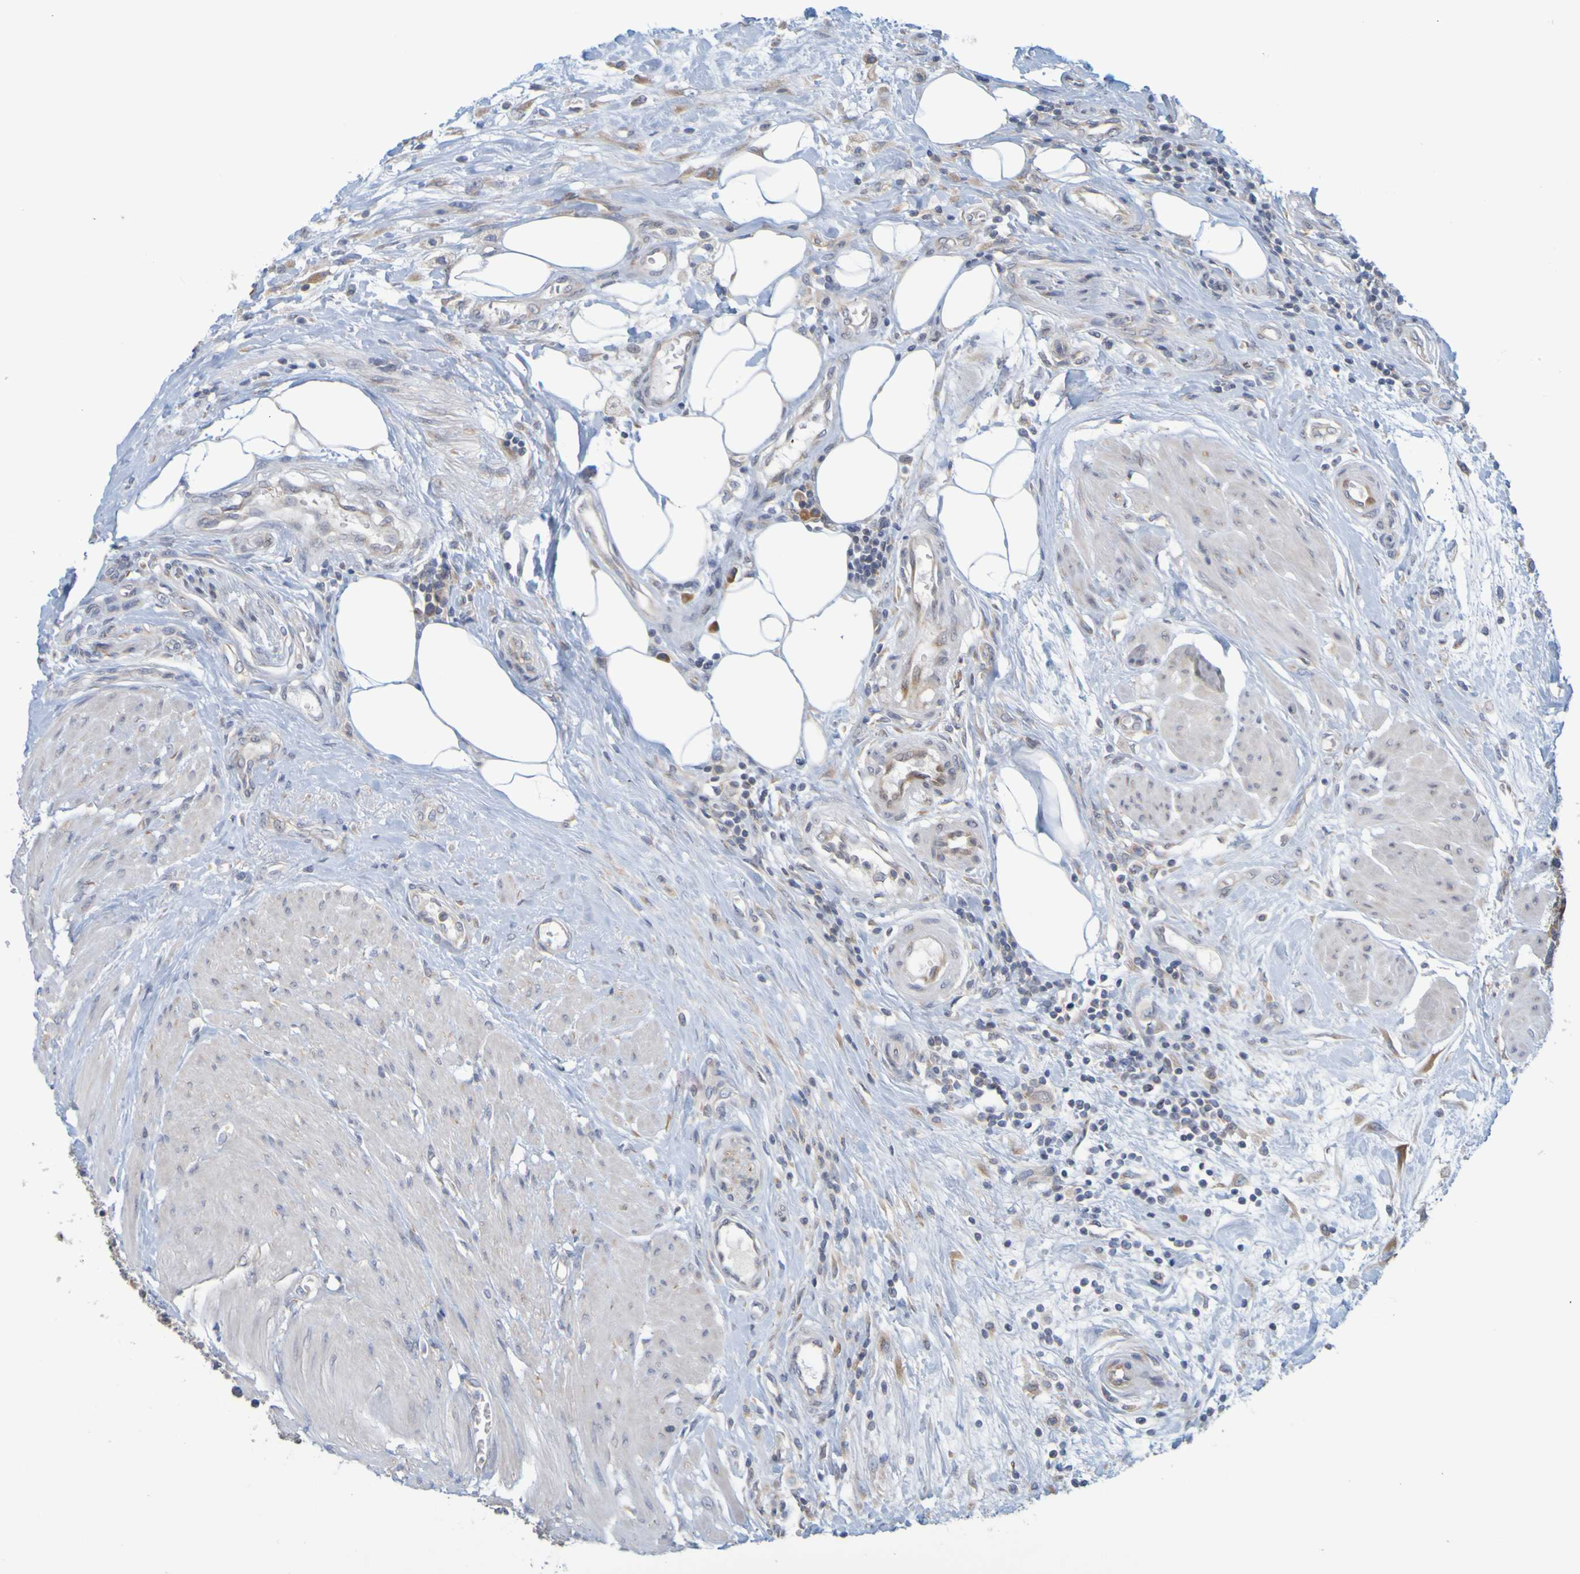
{"staining": {"intensity": "moderate", "quantity": "25%-75%", "location": "cytoplasmic/membranous"}, "tissue": "urothelial cancer", "cell_type": "Tumor cells", "image_type": "cancer", "snomed": [{"axis": "morphology", "description": "Urothelial carcinoma, High grade"}, {"axis": "topography", "description": "Urinary bladder"}], "caption": "Brown immunohistochemical staining in urothelial carcinoma (high-grade) exhibits moderate cytoplasmic/membranous staining in about 25%-75% of tumor cells.", "gene": "MOGS", "patient": {"sex": "male", "age": 35}}